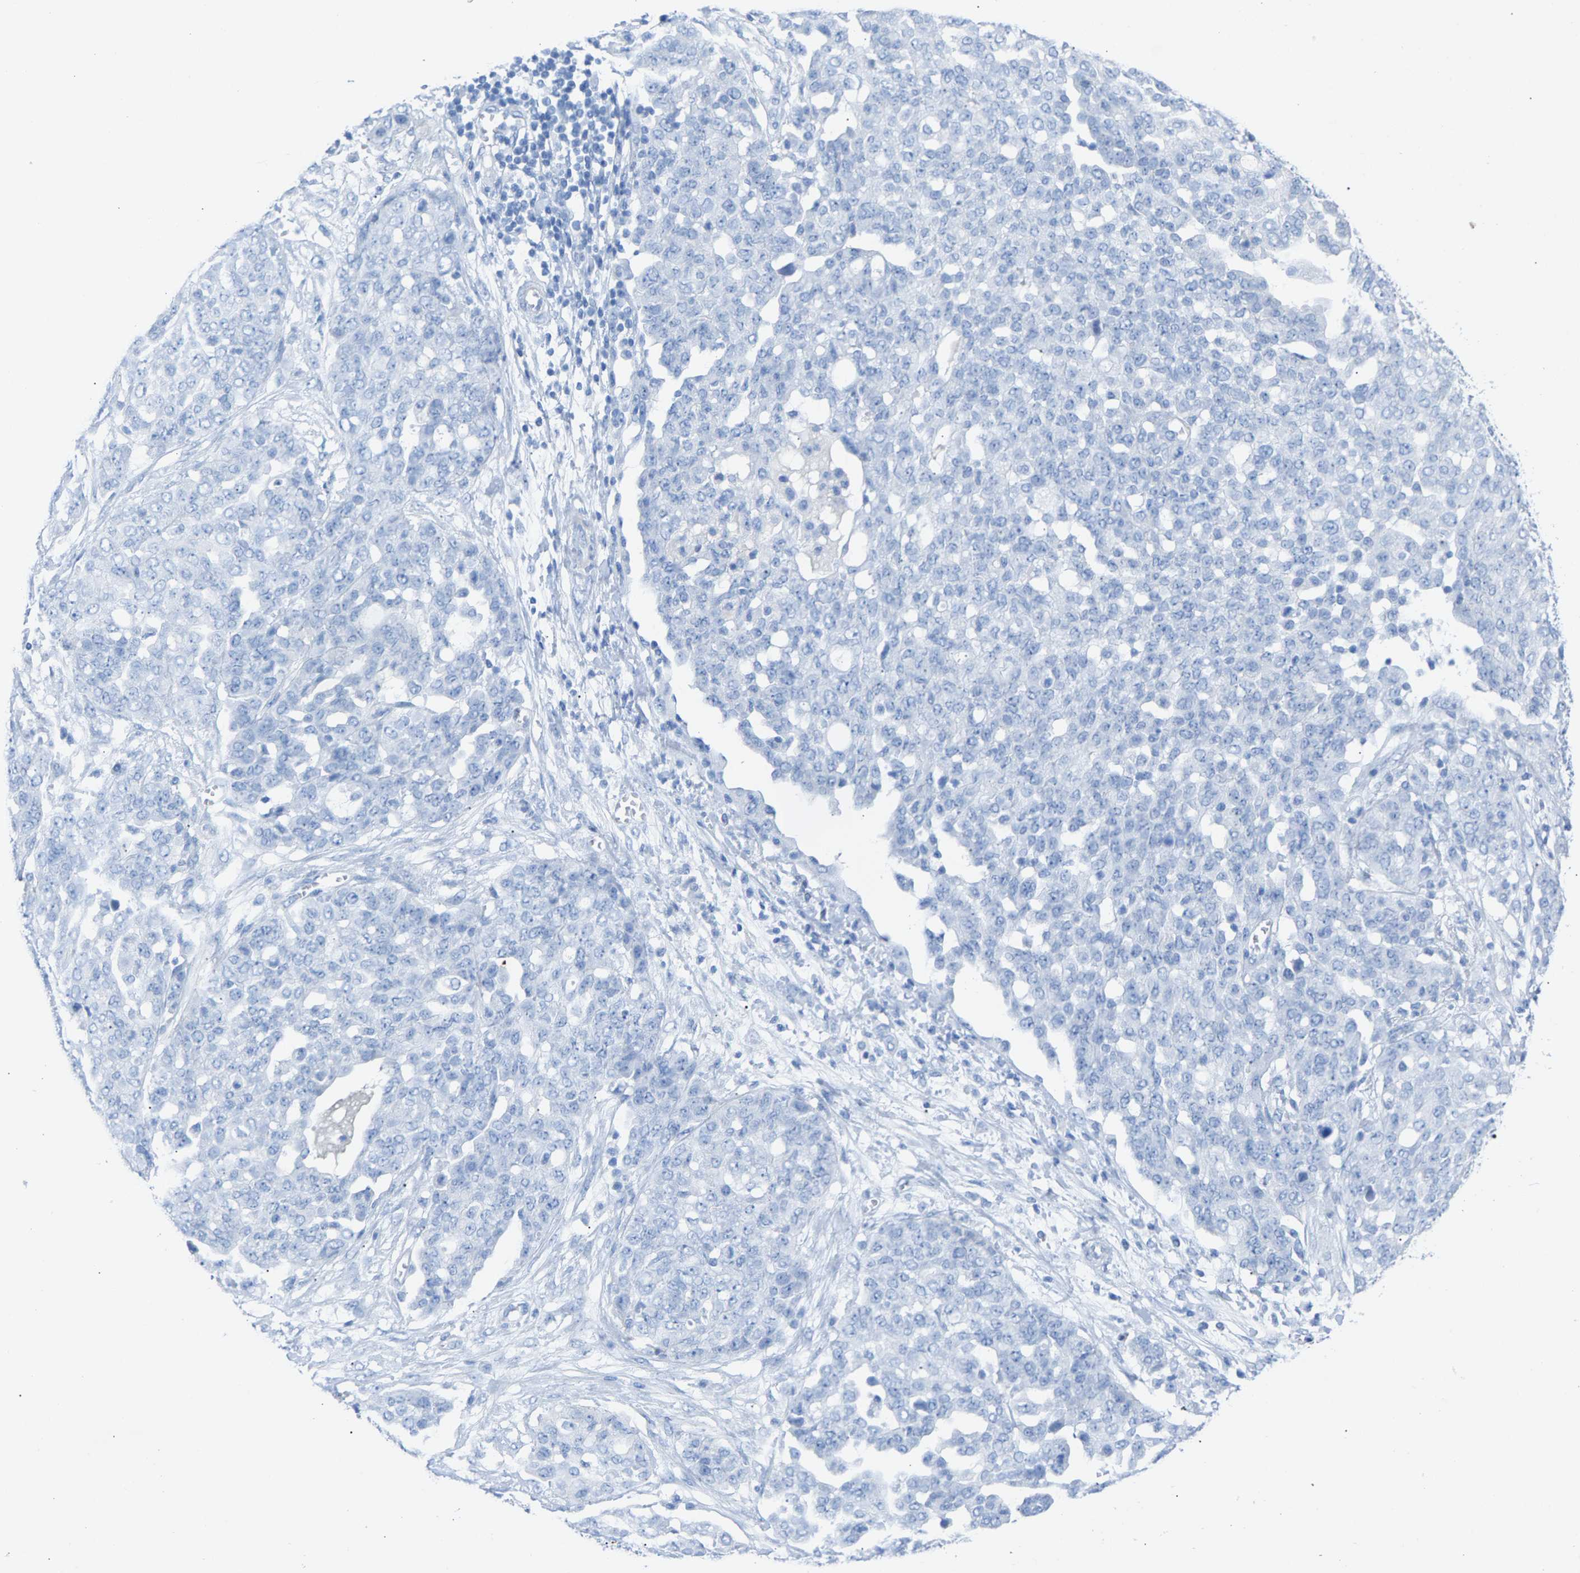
{"staining": {"intensity": "negative", "quantity": "none", "location": "none"}, "tissue": "ovarian cancer", "cell_type": "Tumor cells", "image_type": "cancer", "snomed": [{"axis": "morphology", "description": "Cystadenocarcinoma, serous, NOS"}, {"axis": "topography", "description": "Soft tissue"}, {"axis": "topography", "description": "Ovary"}], "caption": "The IHC histopathology image has no significant staining in tumor cells of ovarian cancer tissue. (DAB immunohistochemistry (IHC) visualized using brightfield microscopy, high magnification).", "gene": "CPA1", "patient": {"sex": "female", "age": 57}}